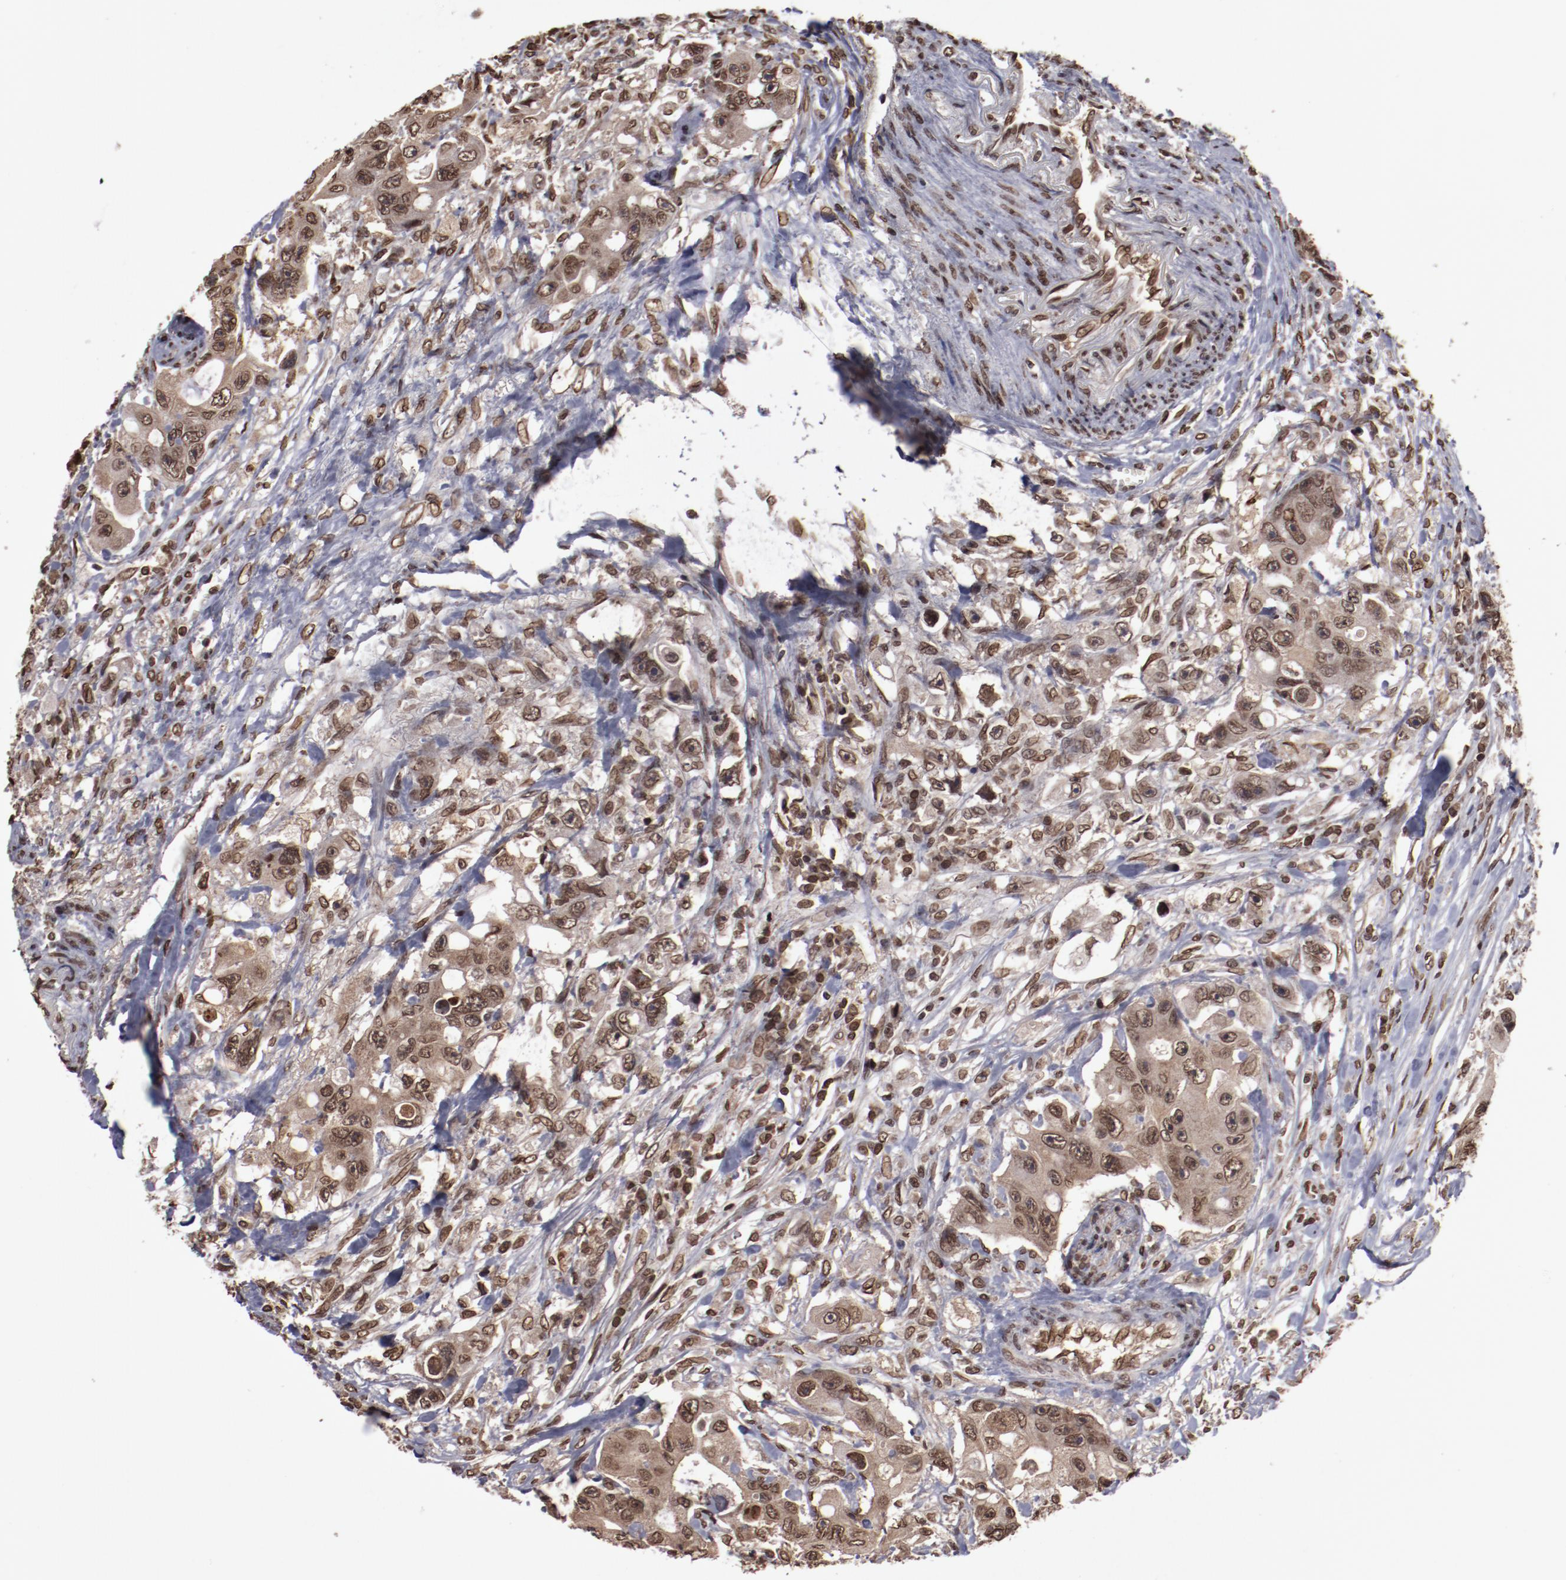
{"staining": {"intensity": "moderate", "quantity": ">75%", "location": "cytoplasmic/membranous,nuclear"}, "tissue": "colorectal cancer", "cell_type": "Tumor cells", "image_type": "cancer", "snomed": [{"axis": "morphology", "description": "Adenocarcinoma, NOS"}, {"axis": "topography", "description": "Colon"}], "caption": "This histopathology image shows colorectal cancer (adenocarcinoma) stained with immunohistochemistry (IHC) to label a protein in brown. The cytoplasmic/membranous and nuclear of tumor cells show moderate positivity for the protein. Nuclei are counter-stained blue.", "gene": "AKT1", "patient": {"sex": "female", "age": 46}}